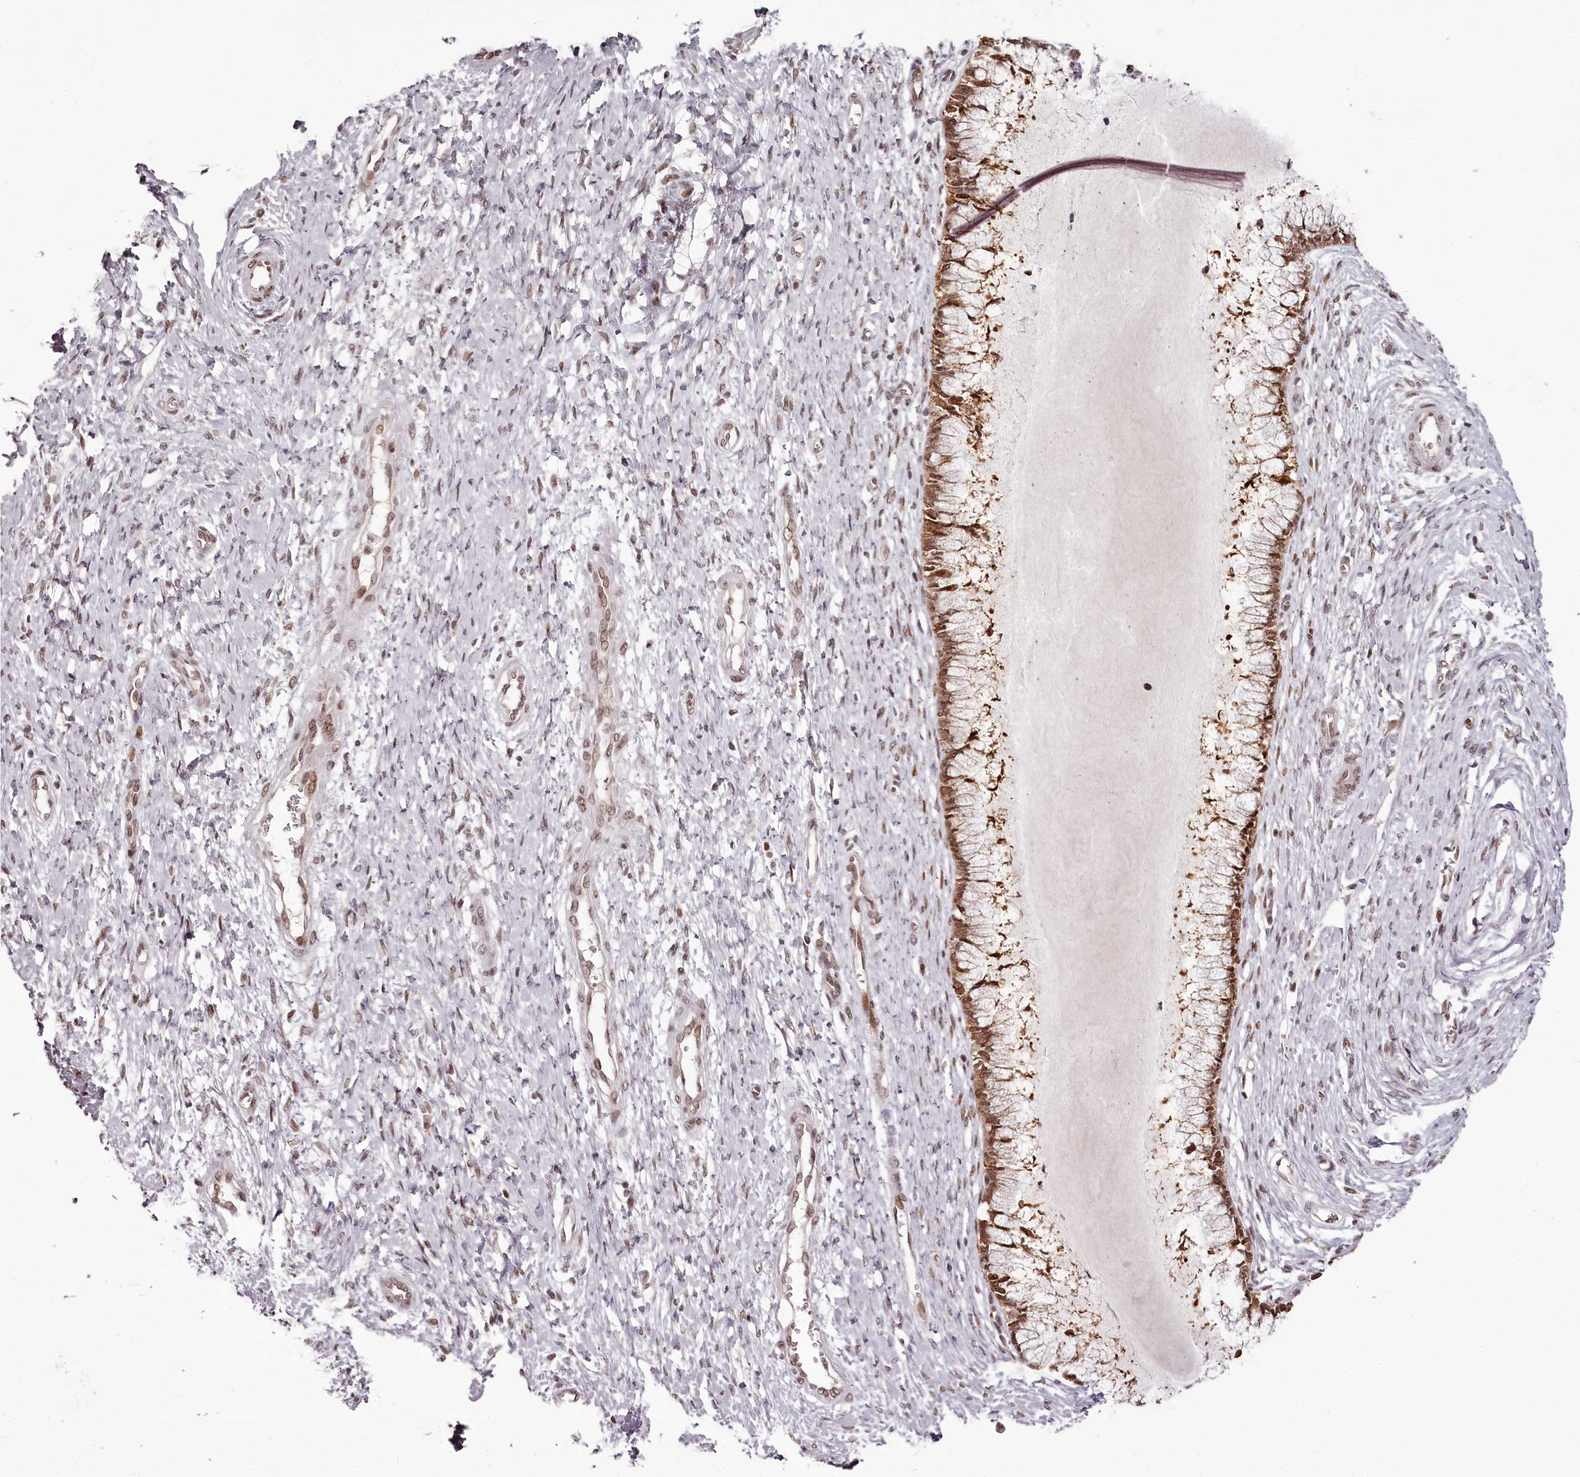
{"staining": {"intensity": "moderate", "quantity": ">75%", "location": "nuclear"}, "tissue": "cervix", "cell_type": "Glandular cells", "image_type": "normal", "snomed": [{"axis": "morphology", "description": "Normal tissue, NOS"}, {"axis": "topography", "description": "Cervix"}], "caption": "Approximately >75% of glandular cells in normal human cervix exhibit moderate nuclear protein staining as visualized by brown immunohistochemical staining.", "gene": "THYN1", "patient": {"sex": "female", "age": 55}}